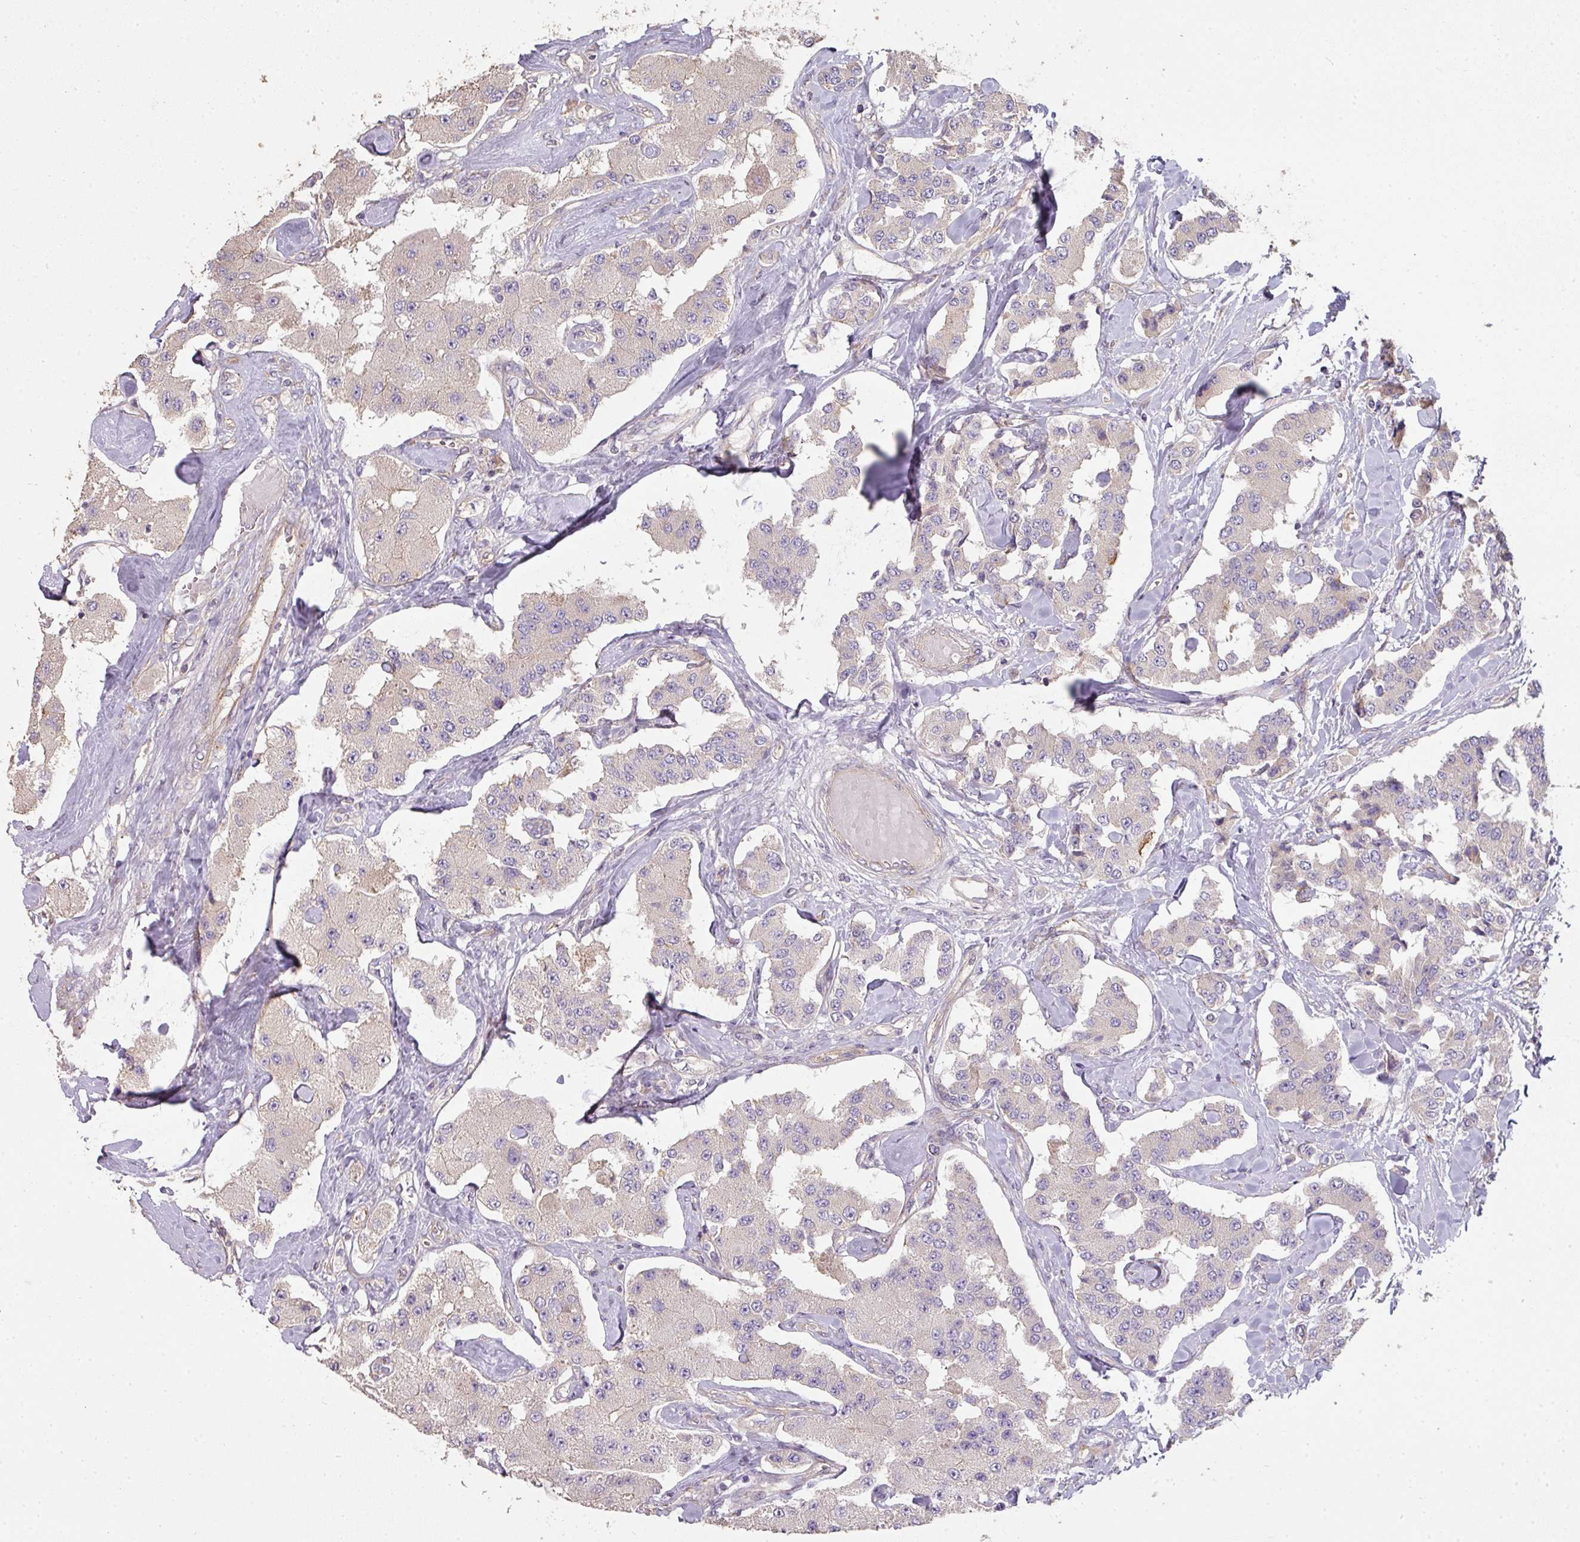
{"staining": {"intensity": "negative", "quantity": "none", "location": "none"}, "tissue": "carcinoid", "cell_type": "Tumor cells", "image_type": "cancer", "snomed": [{"axis": "morphology", "description": "Carcinoid, malignant, NOS"}, {"axis": "topography", "description": "Pancreas"}], "caption": "Immunohistochemistry photomicrograph of human carcinoid (malignant) stained for a protein (brown), which shows no staining in tumor cells.", "gene": "PCDH1", "patient": {"sex": "male", "age": 41}}